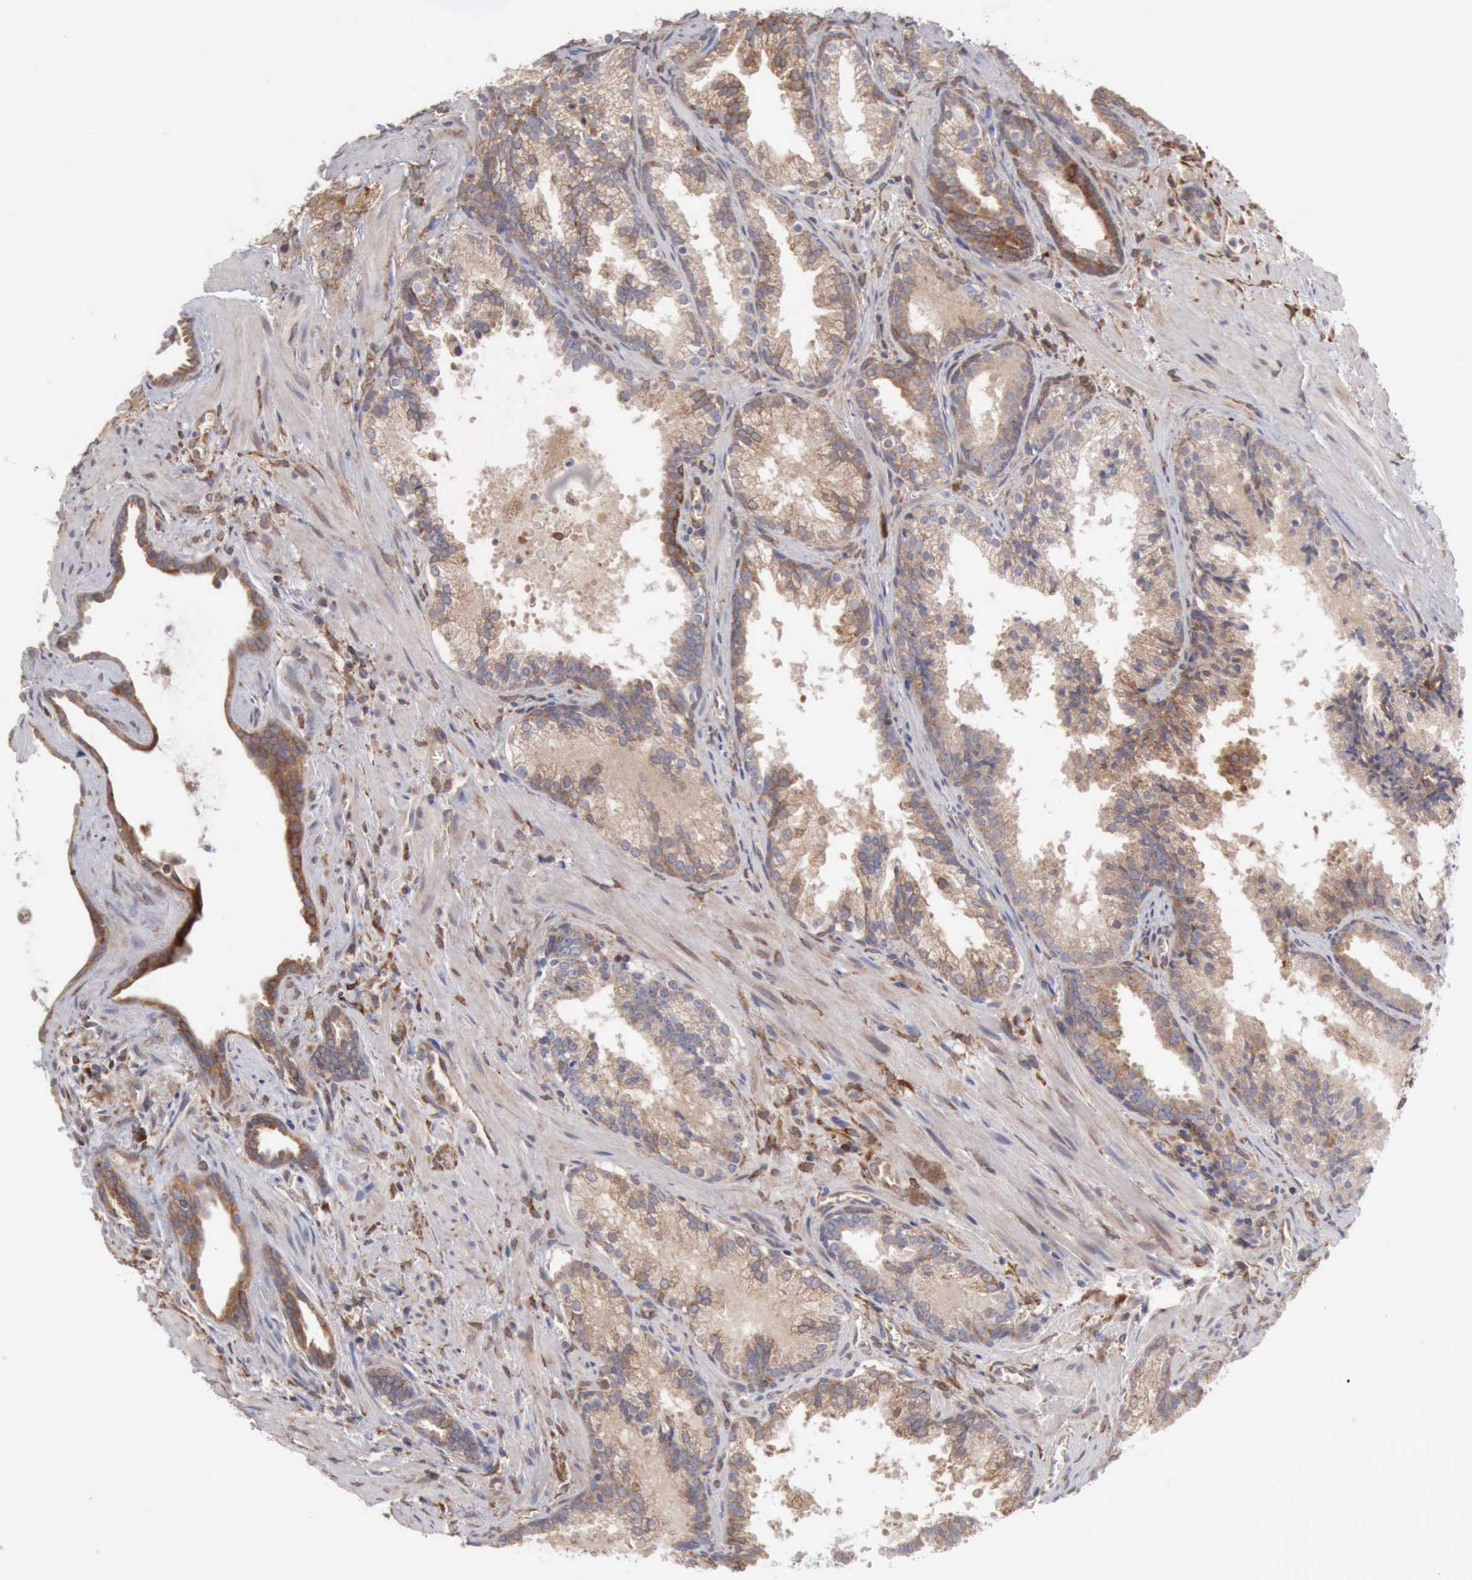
{"staining": {"intensity": "moderate", "quantity": ">75%", "location": "cytoplasmic/membranous"}, "tissue": "prostate cancer", "cell_type": "Tumor cells", "image_type": "cancer", "snomed": [{"axis": "morphology", "description": "Adenocarcinoma, Medium grade"}, {"axis": "topography", "description": "Prostate"}], "caption": "IHC photomicrograph of neoplastic tissue: prostate cancer (medium-grade adenocarcinoma) stained using immunohistochemistry exhibits medium levels of moderate protein expression localized specifically in the cytoplasmic/membranous of tumor cells, appearing as a cytoplasmic/membranous brown color.", "gene": "APOL2", "patient": {"sex": "male", "age": 64}}